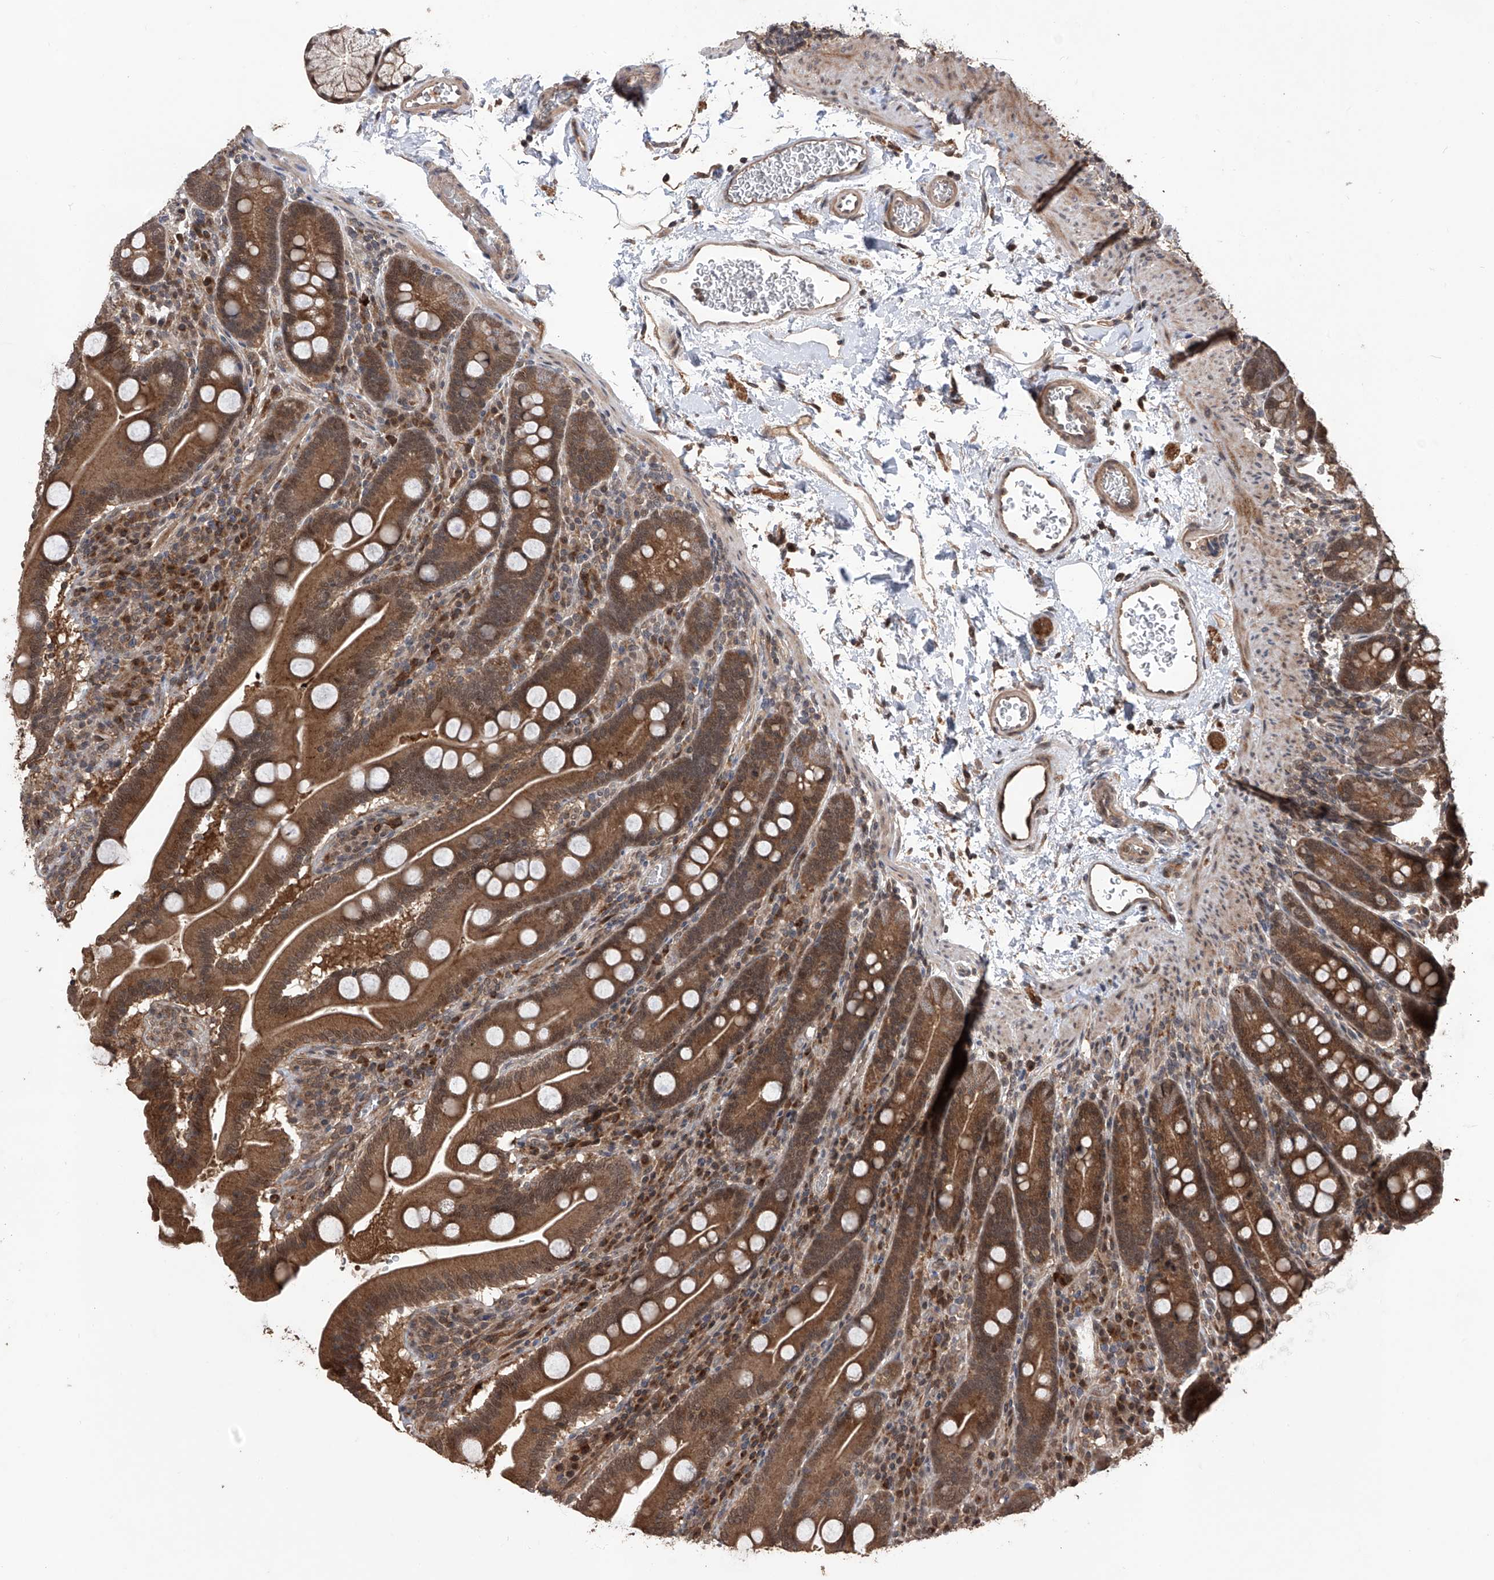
{"staining": {"intensity": "moderate", "quantity": ">75%", "location": "cytoplasmic/membranous,nuclear"}, "tissue": "duodenum", "cell_type": "Glandular cells", "image_type": "normal", "snomed": [{"axis": "morphology", "description": "Normal tissue, NOS"}, {"axis": "topography", "description": "Duodenum"}], "caption": "Immunohistochemistry (DAB (3,3'-diaminobenzidine)) staining of normal duodenum shows moderate cytoplasmic/membranous,nuclear protein positivity in approximately >75% of glandular cells. The staining is performed using DAB (3,3'-diaminobenzidine) brown chromogen to label protein expression. The nuclei are counter-stained blue using hematoxylin.", "gene": "LYSMD4", "patient": {"sex": "male", "age": 35}}